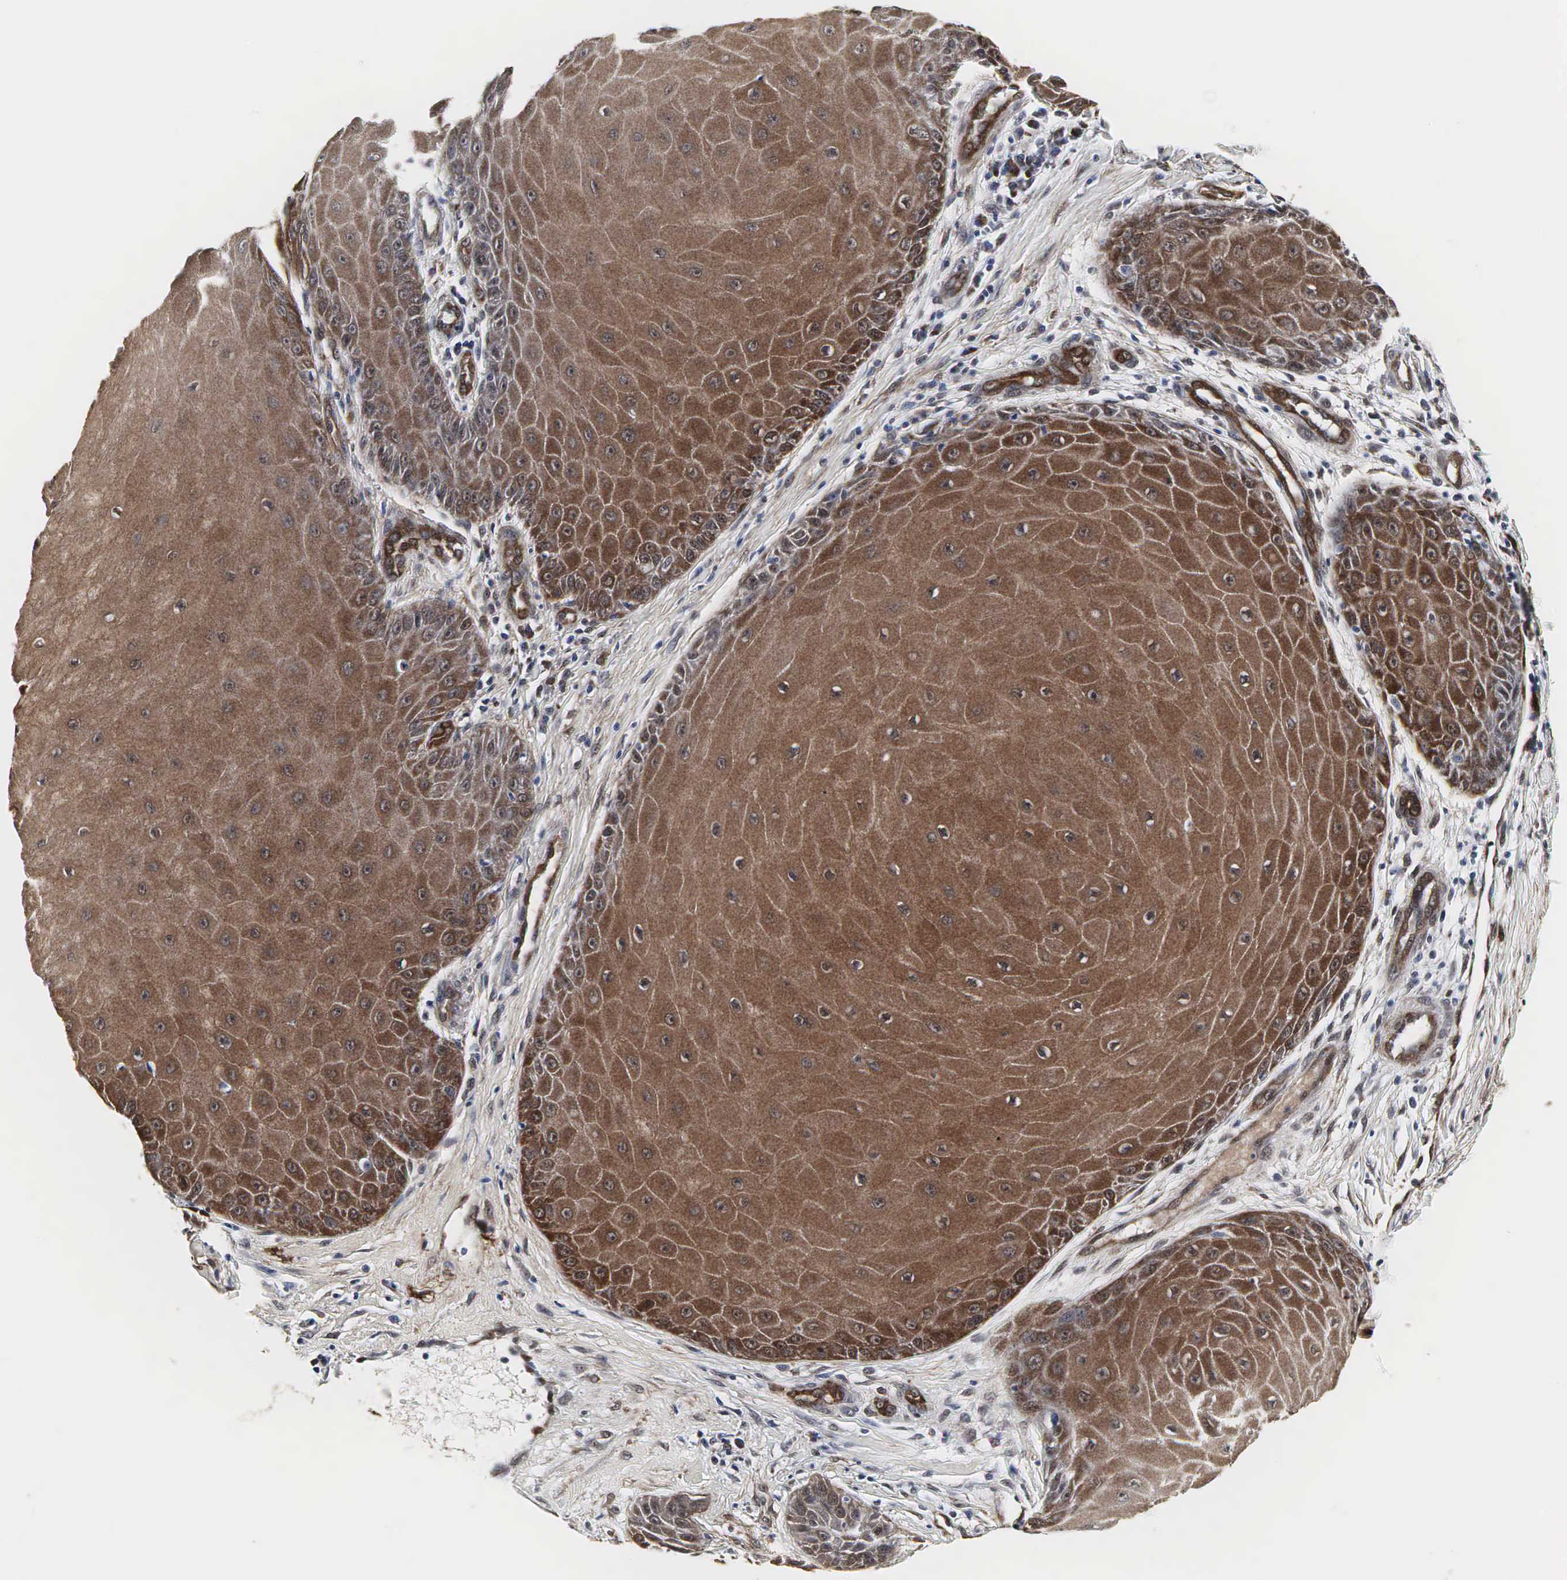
{"staining": {"intensity": "strong", "quantity": ">75%", "location": "cytoplasmic/membranous"}, "tissue": "skin cancer", "cell_type": "Tumor cells", "image_type": "cancer", "snomed": [{"axis": "morphology", "description": "Squamous cell carcinoma, NOS"}, {"axis": "topography", "description": "Skin"}], "caption": "The image shows a brown stain indicating the presence of a protein in the cytoplasmic/membranous of tumor cells in squamous cell carcinoma (skin).", "gene": "SPIN1", "patient": {"sex": "male", "age": 57}}